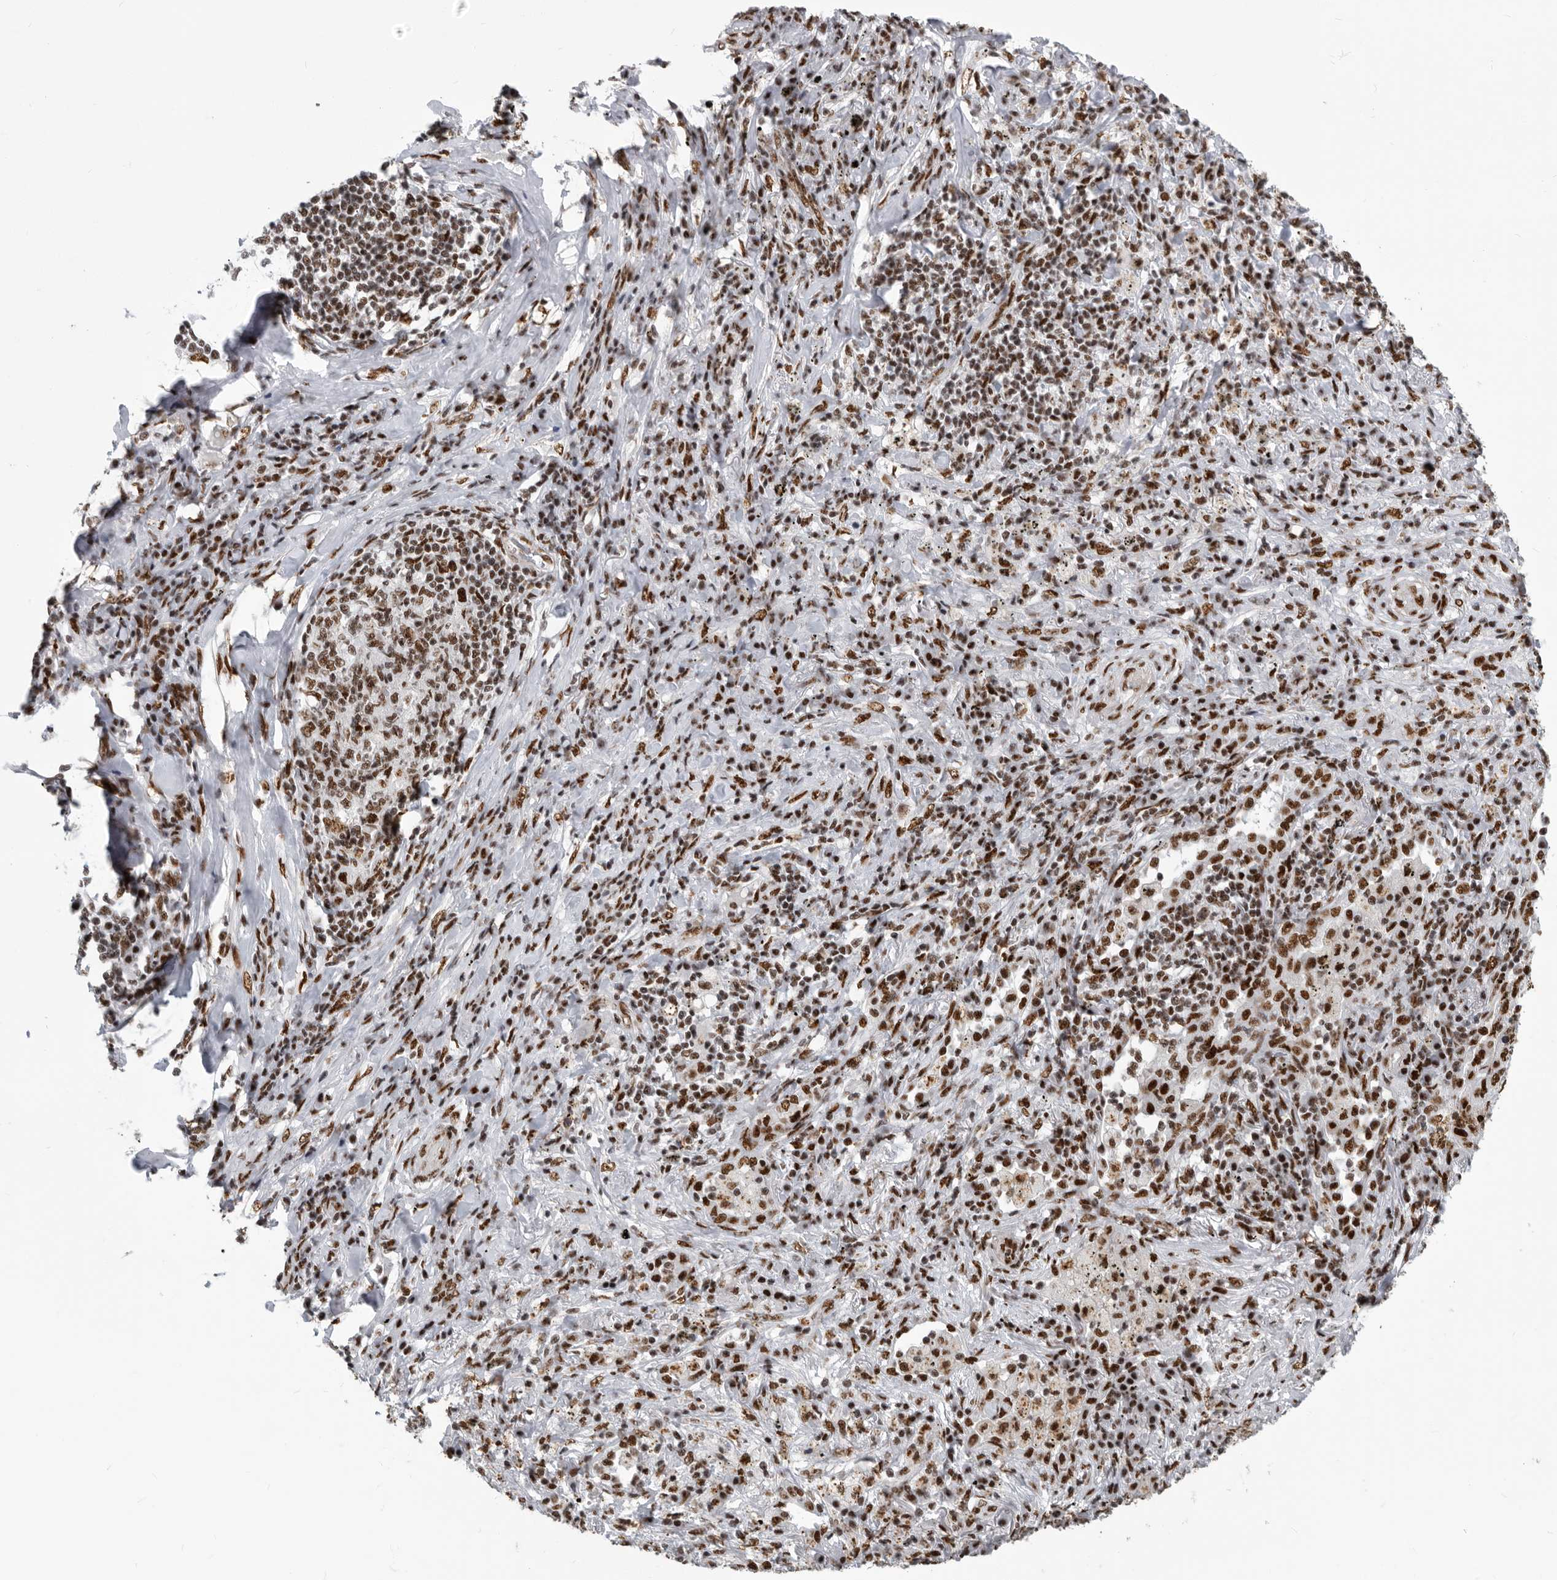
{"staining": {"intensity": "strong", "quantity": ">75%", "location": "nuclear"}, "tissue": "lung cancer", "cell_type": "Tumor cells", "image_type": "cancer", "snomed": [{"axis": "morphology", "description": "Squamous cell carcinoma, NOS"}, {"axis": "topography", "description": "Lung"}], "caption": "Lung squamous cell carcinoma stained with IHC displays strong nuclear expression in about >75% of tumor cells. (DAB = brown stain, brightfield microscopy at high magnification).", "gene": "BCLAF1", "patient": {"sex": "female", "age": 63}}